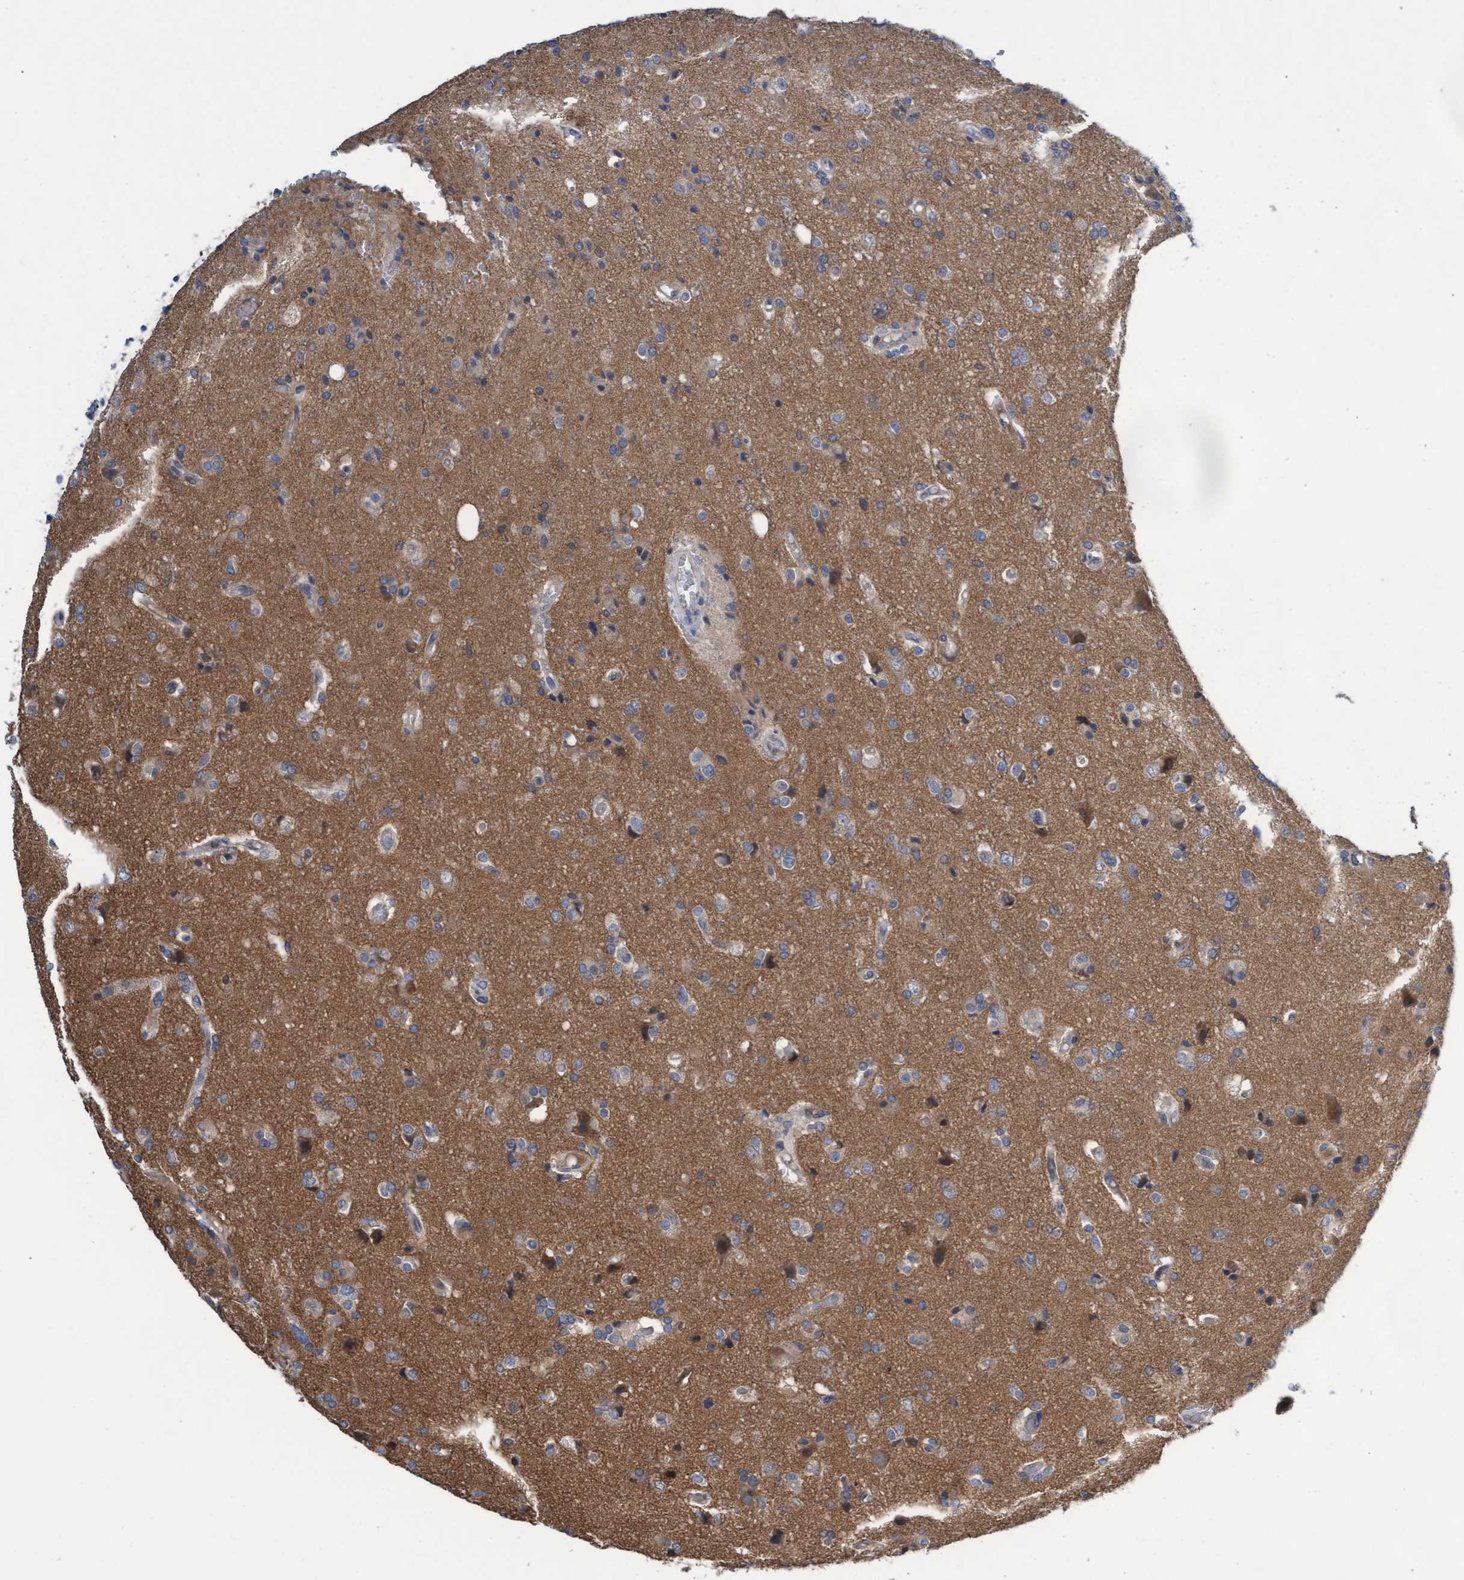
{"staining": {"intensity": "negative", "quantity": "none", "location": "none"}, "tissue": "glioma", "cell_type": "Tumor cells", "image_type": "cancer", "snomed": [{"axis": "morphology", "description": "Glioma, malignant, High grade"}, {"axis": "topography", "description": "Brain"}], "caption": "Human high-grade glioma (malignant) stained for a protein using immunohistochemistry displays no staining in tumor cells.", "gene": "ABCF2", "patient": {"sex": "male", "age": 47}}